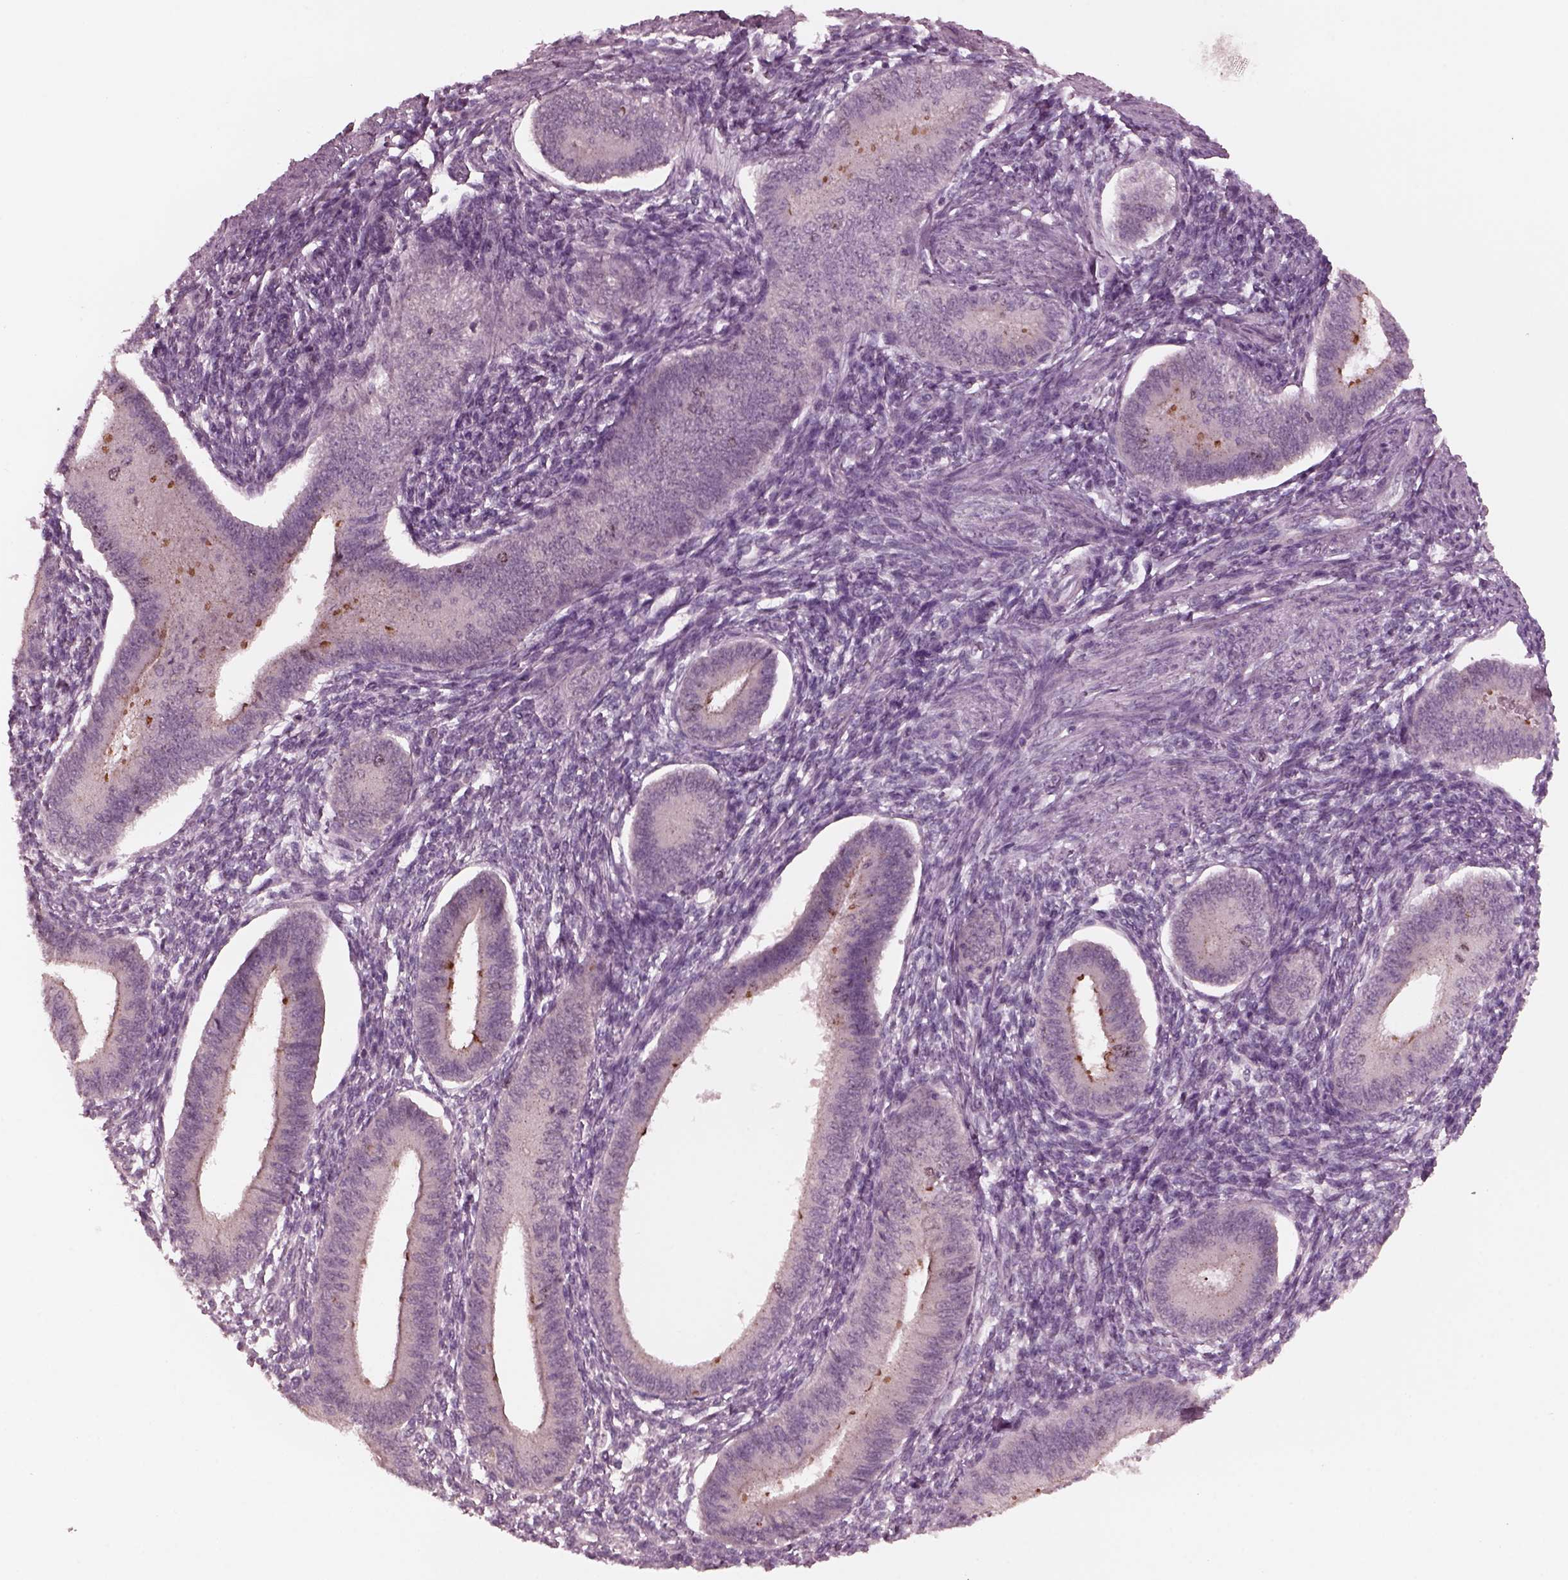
{"staining": {"intensity": "negative", "quantity": "none", "location": "none"}, "tissue": "endometrium", "cell_type": "Cells in endometrial stroma", "image_type": "normal", "snomed": [{"axis": "morphology", "description": "Normal tissue, NOS"}, {"axis": "topography", "description": "Endometrium"}], "caption": "High power microscopy image of an immunohistochemistry (IHC) micrograph of benign endometrium, revealing no significant expression in cells in endometrial stroma. Nuclei are stained in blue.", "gene": "SAXO1", "patient": {"sex": "female", "age": 39}}